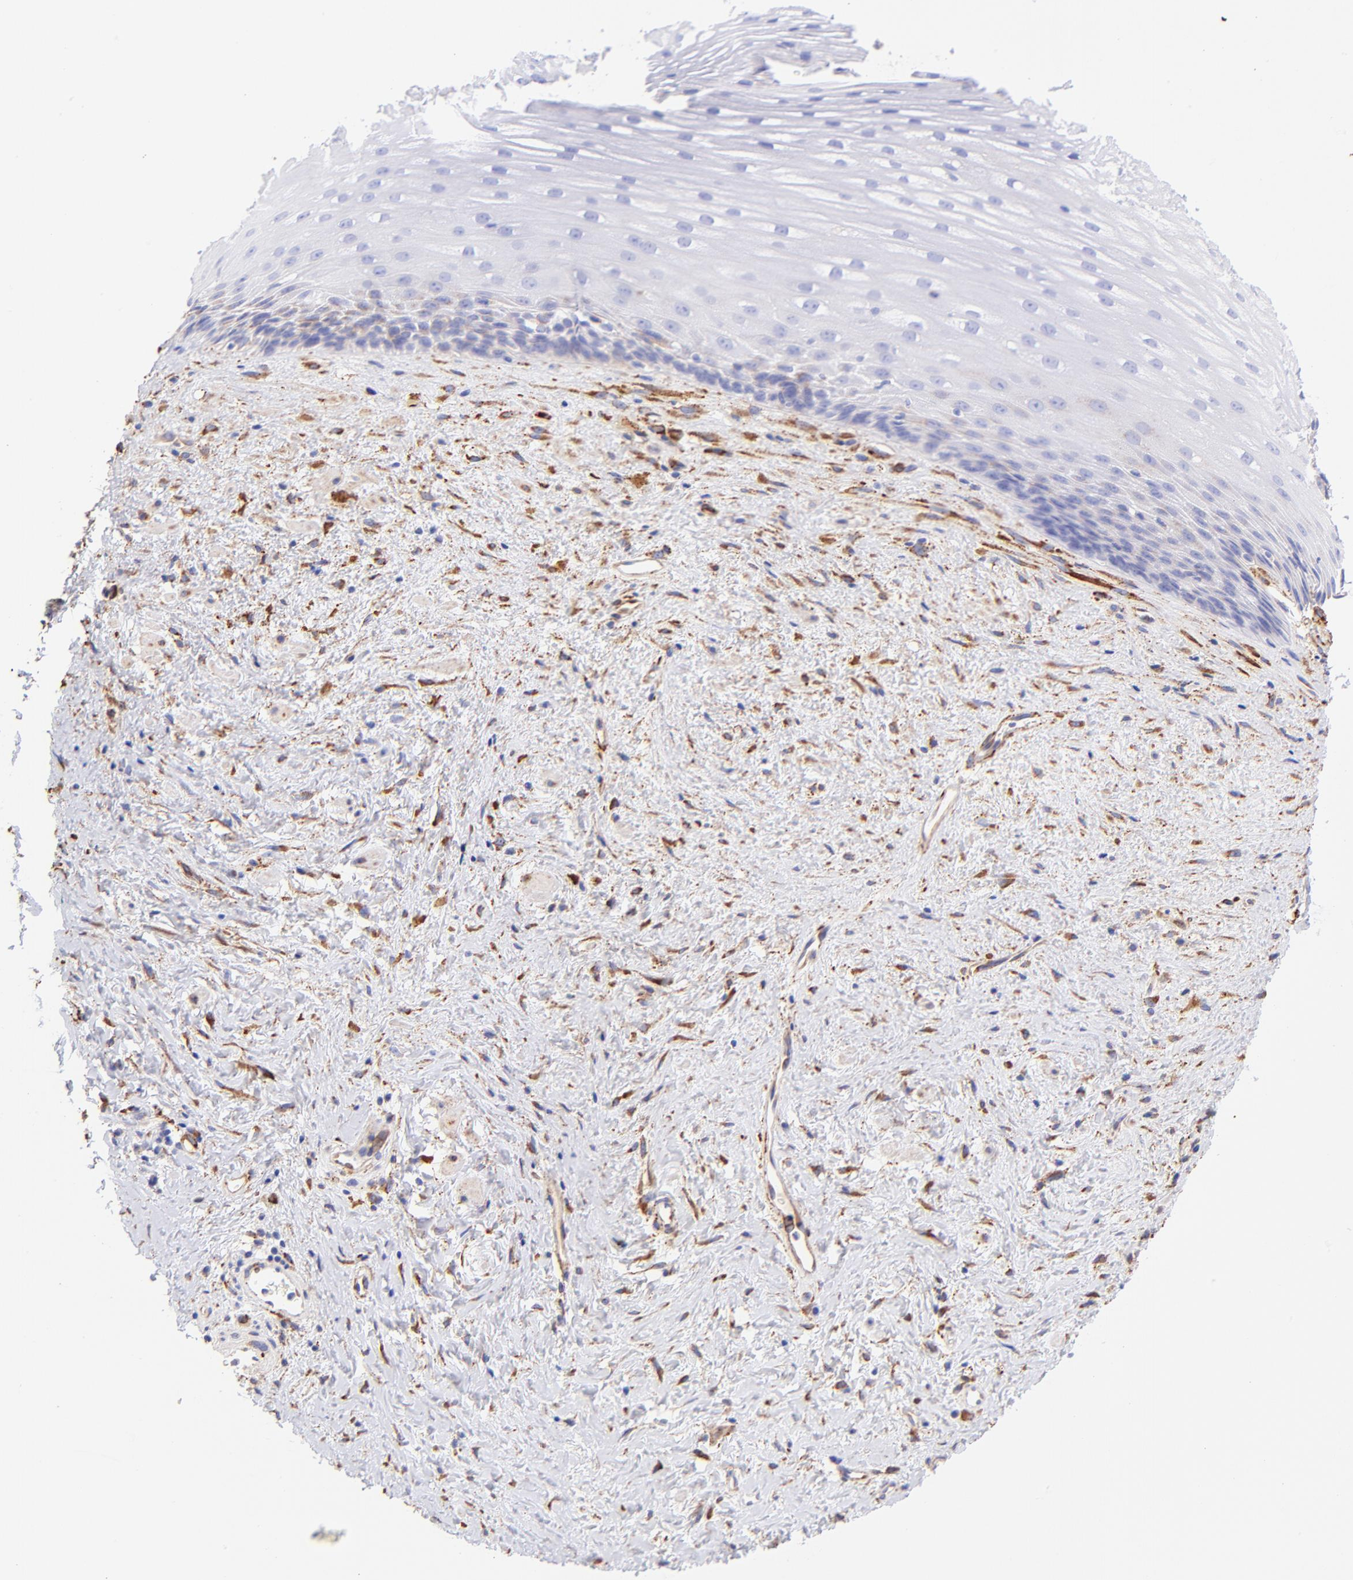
{"staining": {"intensity": "weak", "quantity": "<25%", "location": "cytoplasmic/membranous"}, "tissue": "esophagus", "cell_type": "Squamous epithelial cells", "image_type": "normal", "snomed": [{"axis": "morphology", "description": "Normal tissue, NOS"}, {"axis": "topography", "description": "Esophagus"}], "caption": "A high-resolution photomicrograph shows immunohistochemistry staining of unremarkable esophagus, which demonstrates no significant staining in squamous epithelial cells.", "gene": "SPARC", "patient": {"sex": "female", "age": 70}}